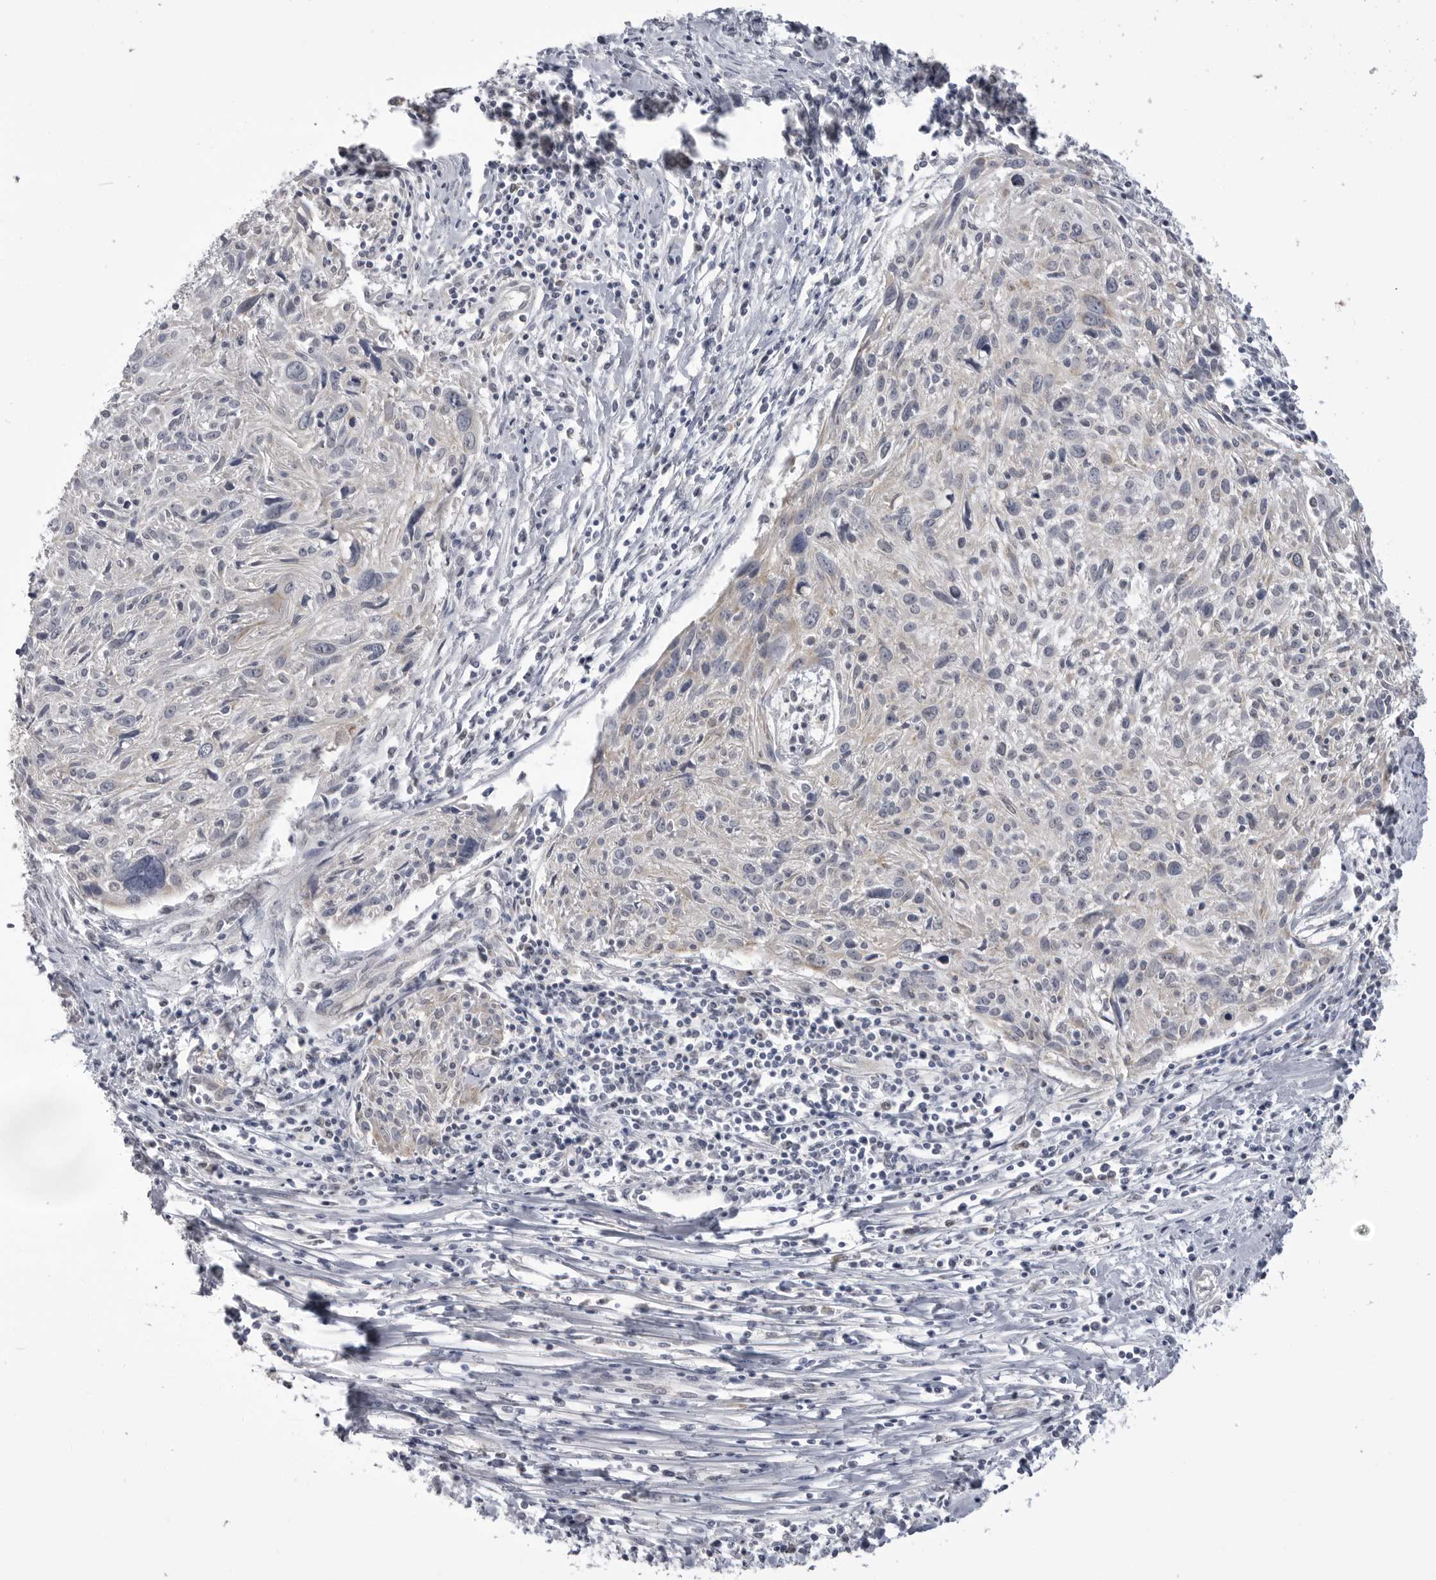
{"staining": {"intensity": "negative", "quantity": "none", "location": "none"}, "tissue": "cervical cancer", "cell_type": "Tumor cells", "image_type": "cancer", "snomed": [{"axis": "morphology", "description": "Squamous cell carcinoma, NOS"}, {"axis": "topography", "description": "Cervix"}], "caption": "The photomicrograph demonstrates no staining of tumor cells in cervical cancer.", "gene": "FH", "patient": {"sex": "female", "age": 51}}